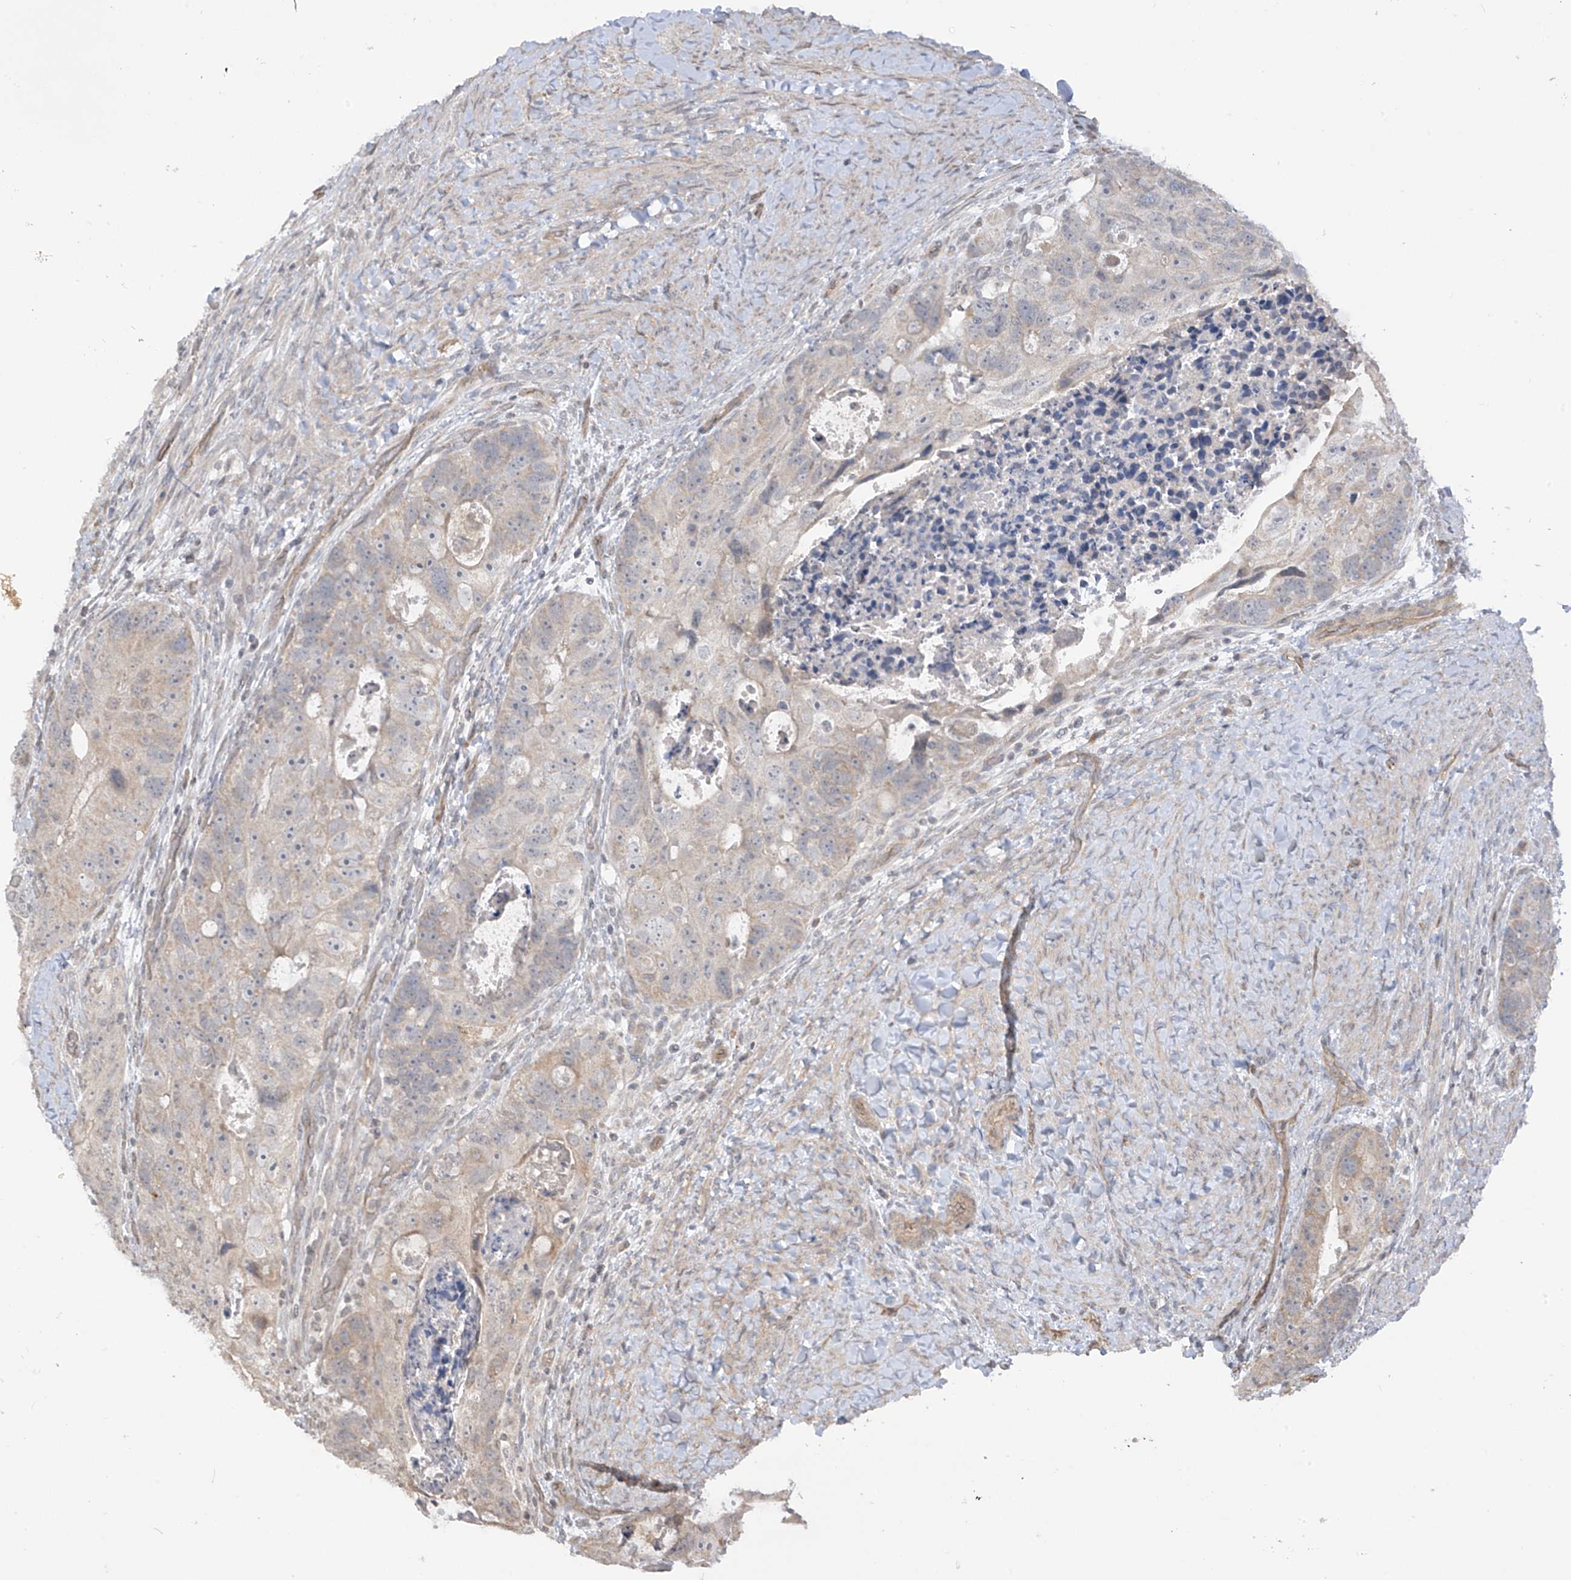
{"staining": {"intensity": "weak", "quantity": ">75%", "location": "cytoplasmic/membranous"}, "tissue": "colorectal cancer", "cell_type": "Tumor cells", "image_type": "cancer", "snomed": [{"axis": "morphology", "description": "Adenocarcinoma, NOS"}, {"axis": "topography", "description": "Rectum"}], "caption": "Immunohistochemical staining of colorectal adenocarcinoma shows low levels of weak cytoplasmic/membranous protein staining in about >75% of tumor cells.", "gene": "DGKQ", "patient": {"sex": "male", "age": 59}}